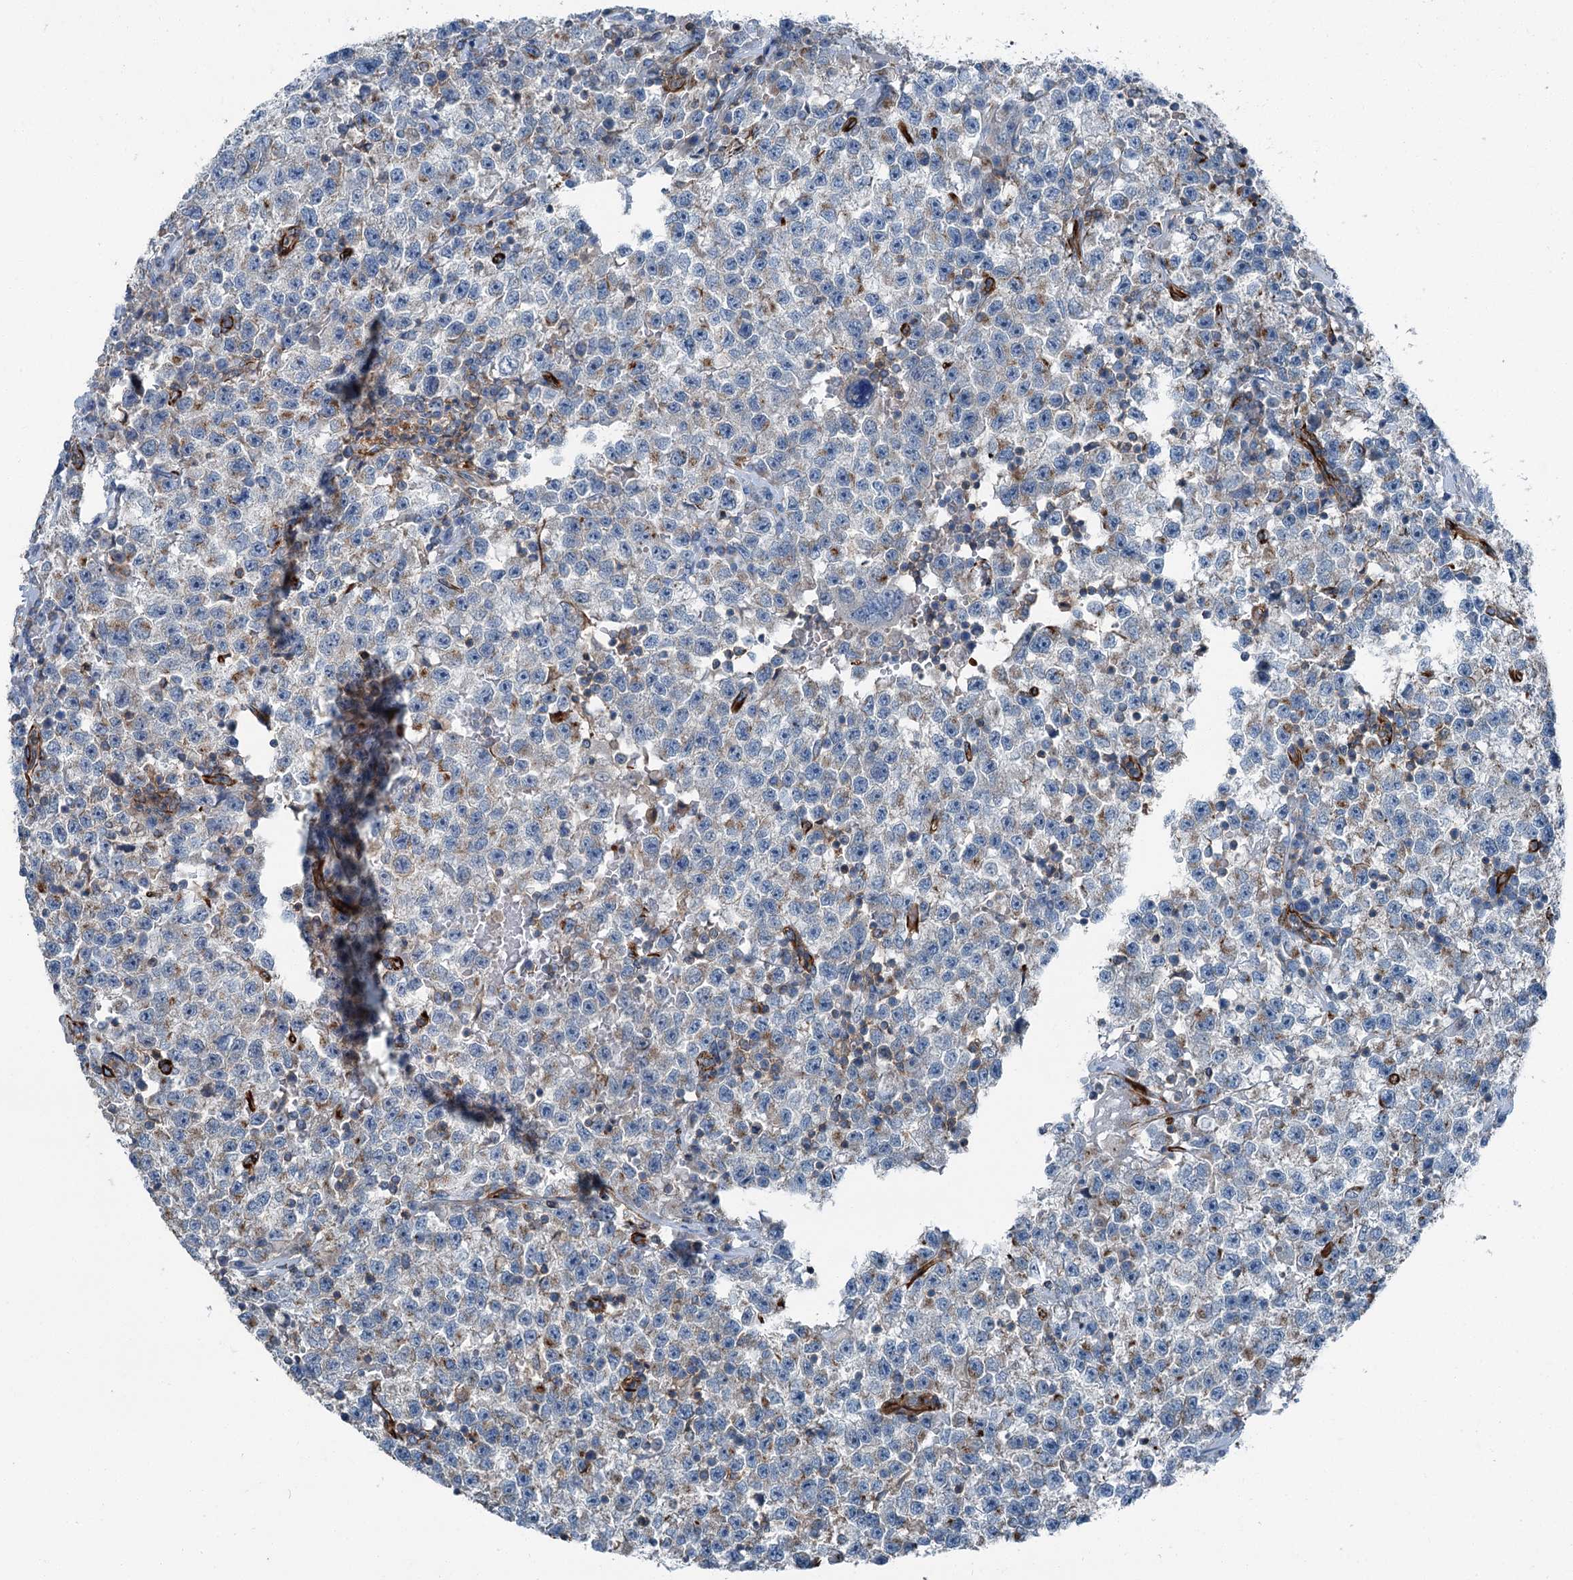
{"staining": {"intensity": "moderate", "quantity": "25%-75%", "location": "cytoplasmic/membranous"}, "tissue": "testis cancer", "cell_type": "Tumor cells", "image_type": "cancer", "snomed": [{"axis": "morphology", "description": "Seminoma, NOS"}, {"axis": "topography", "description": "Testis"}], "caption": "Immunohistochemistry (IHC) (DAB (3,3'-diaminobenzidine)) staining of human seminoma (testis) displays moderate cytoplasmic/membranous protein positivity in approximately 25%-75% of tumor cells.", "gene": "AXL", "patient": {"sex": "male", "age": 22}}